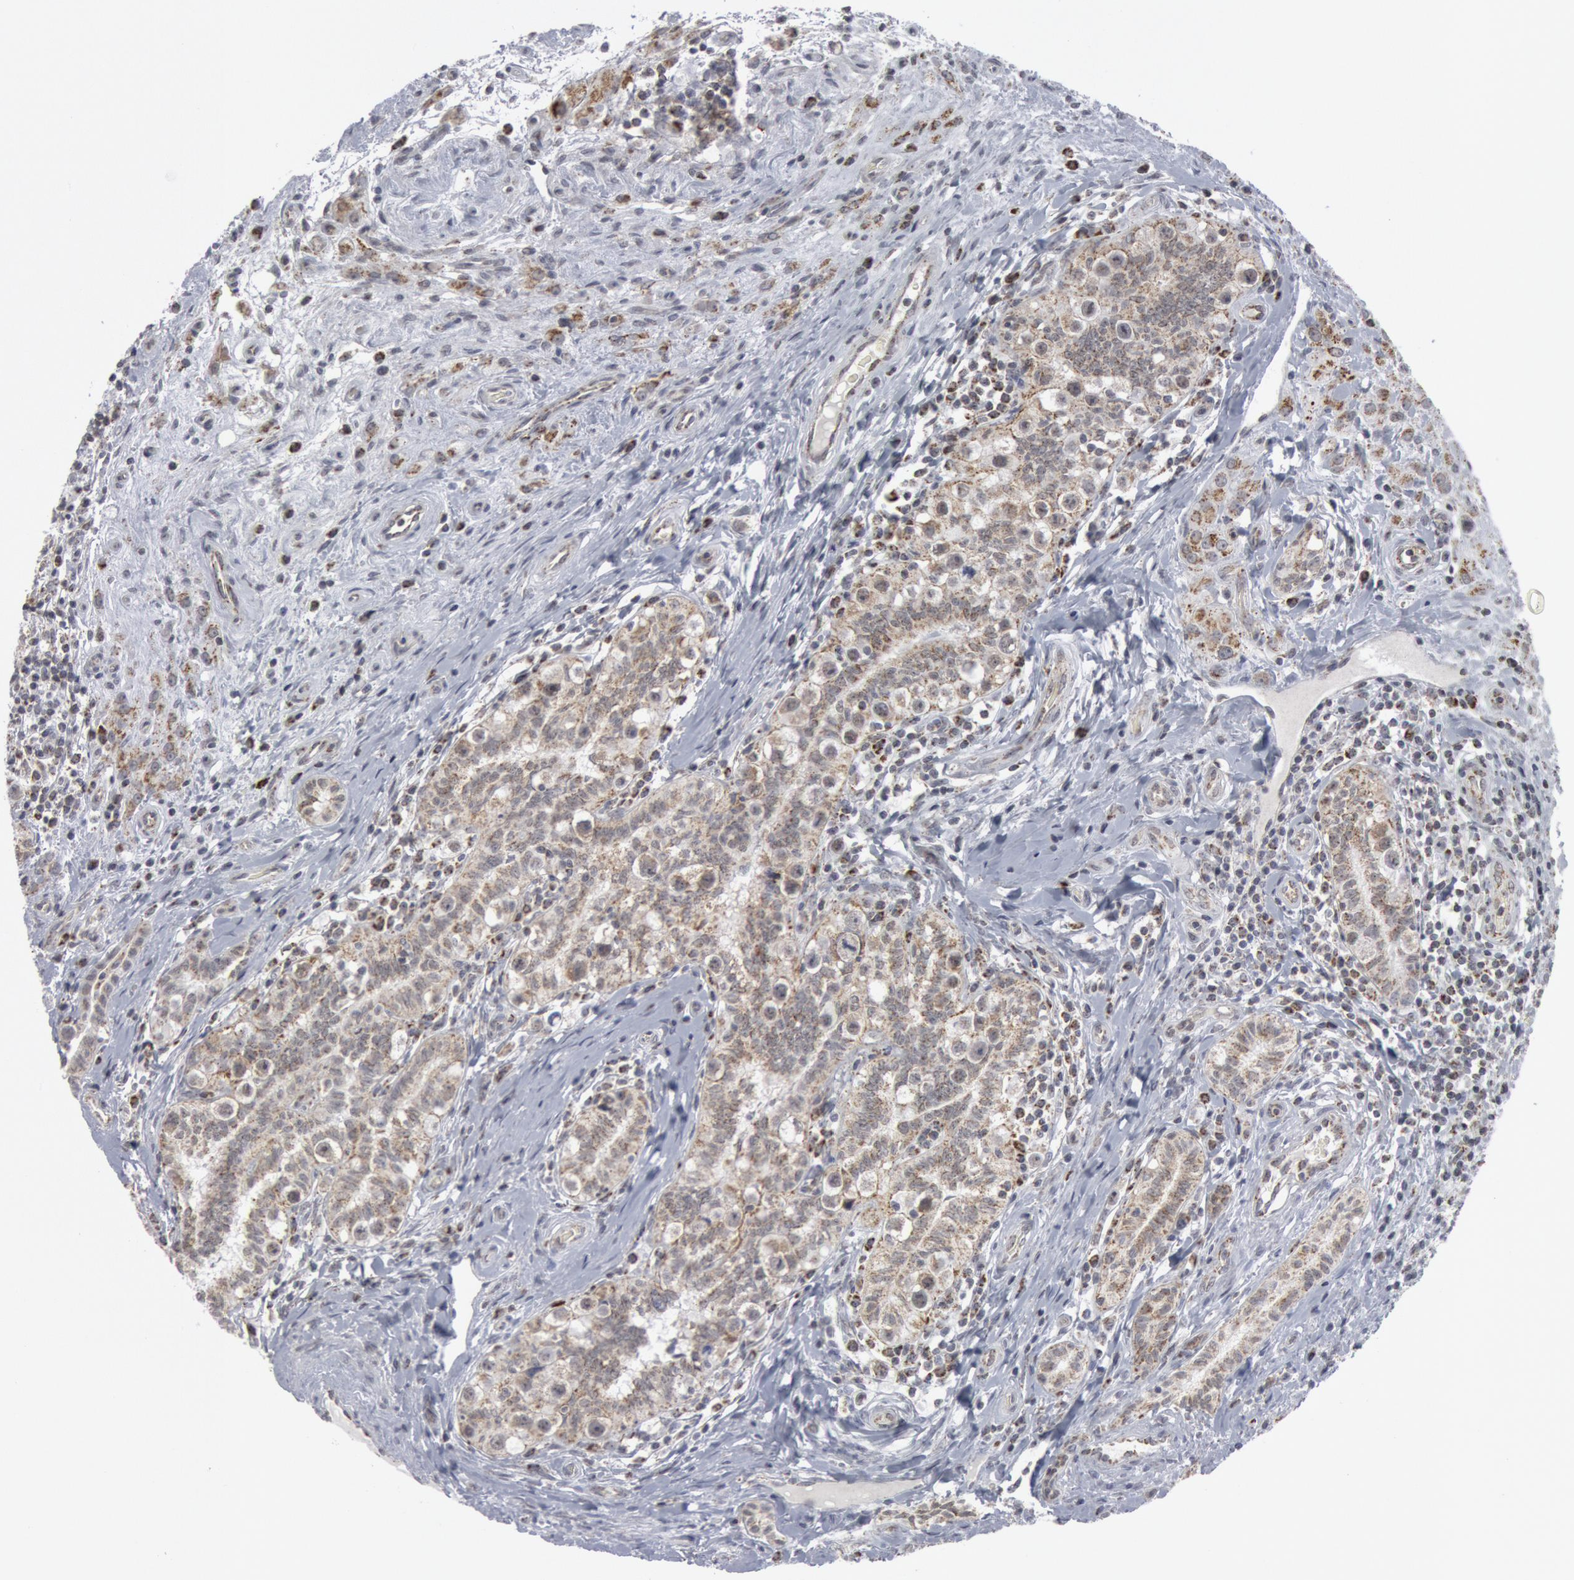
{"staining": {"intensity": "weak", "quantity": "25%-75%", "location": "cytoplasmic/membranous"}, "tissue": "testis cancer", "cell_type": "Tumor cells", "image_type": "cancer", "snomed": [{"axis": "morphology", "description": "Seminoma, NOS"}, {"axis": "topography", "description": "Testis"}], "caption": "This histopathology image demonstrates testis cancer (seminoma) stained with immunohistochemistry (IHC) to label a protein in brown. The cytoplasmic/membranous of tumor cells show weak positivity for the protein. Nuclei are counter-stained blue.", "gene": "CASP9", "patient": {"sex": "male", "age": 32}}